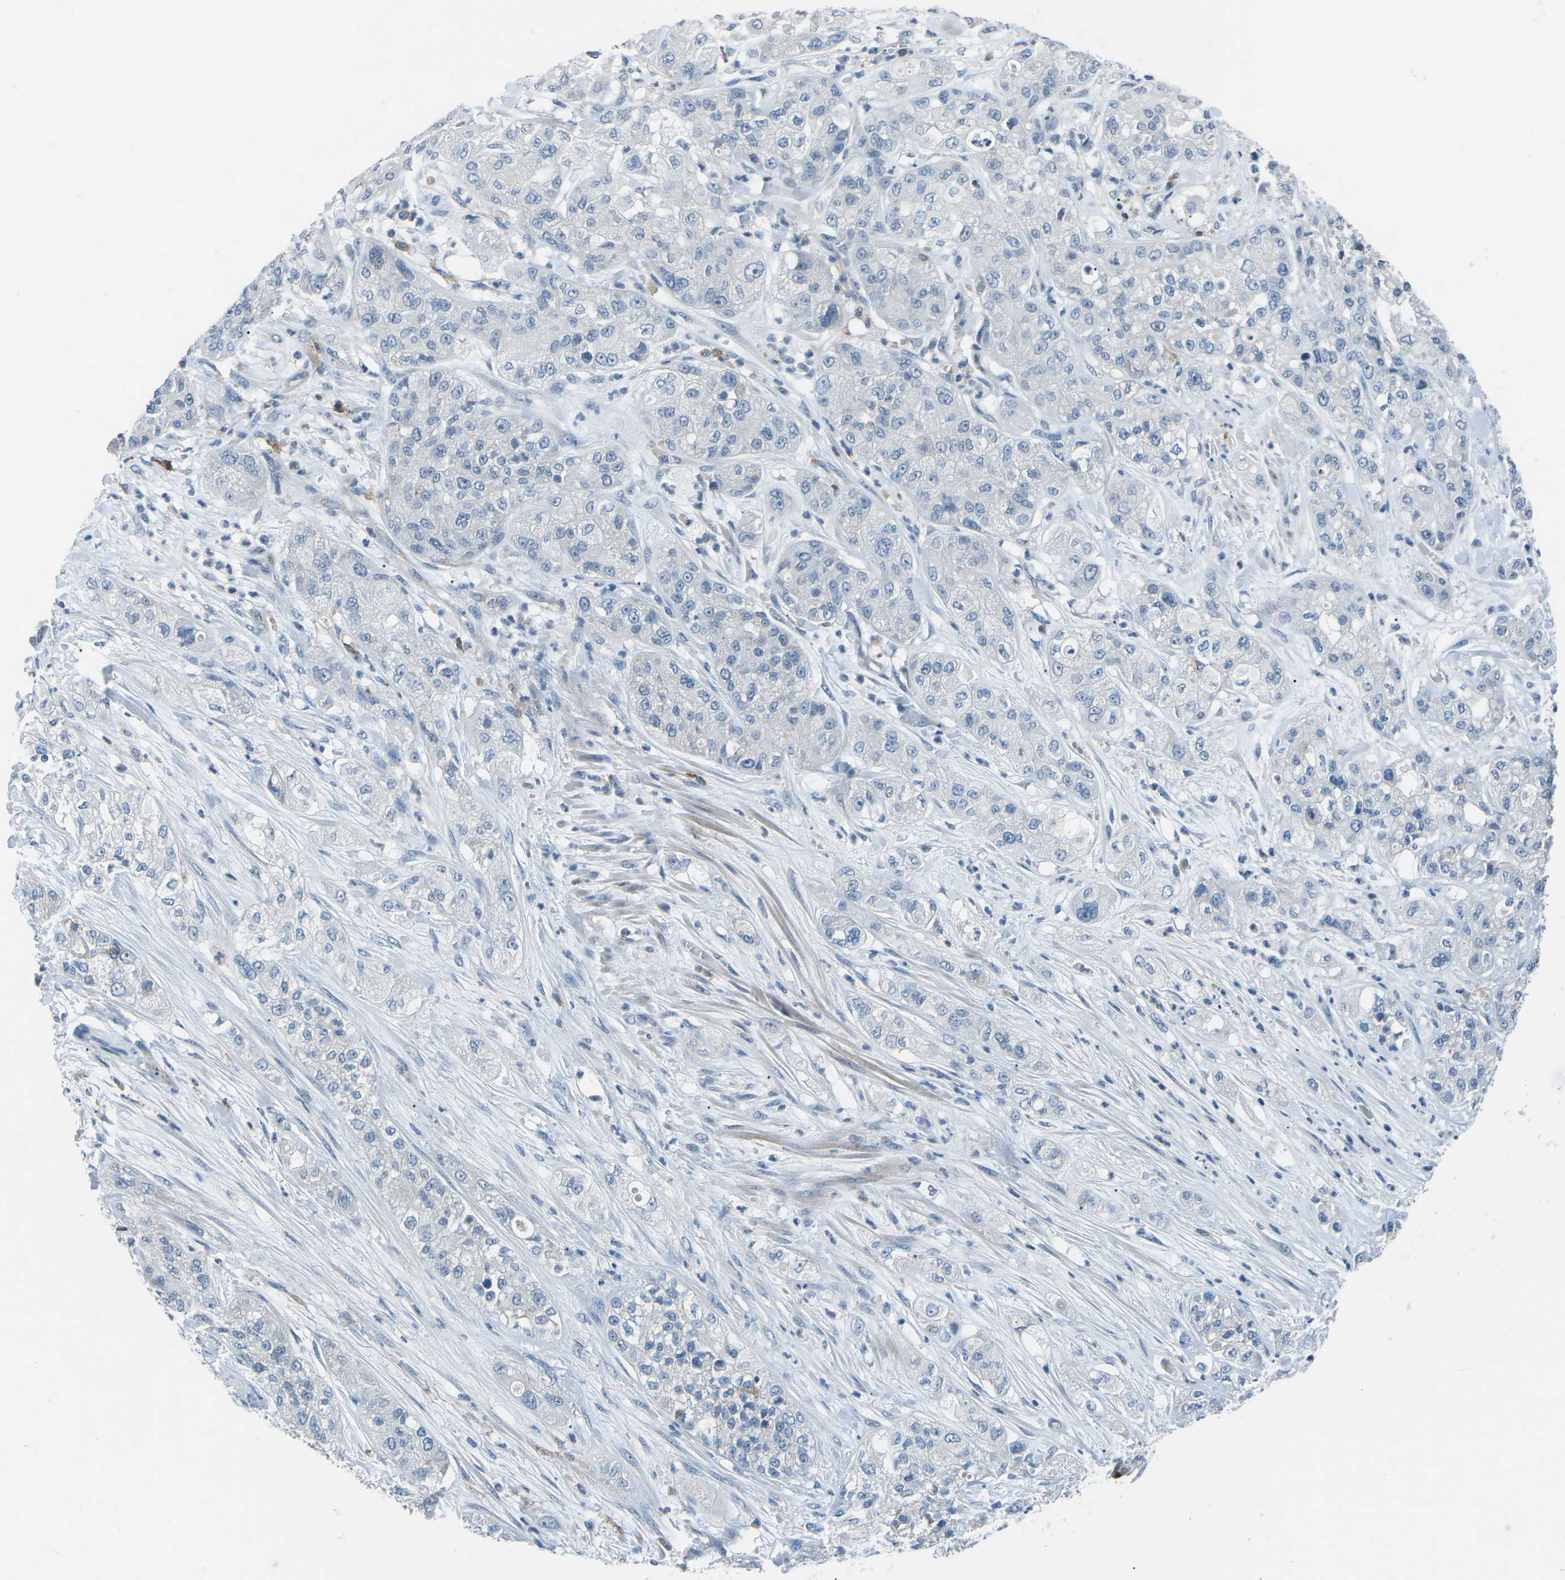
{"staining": {"intensity": "negative", "quantity": "none", "location": "none"}, "tissue": "pancreatic cancer", "cell_type": "Tumor cells", "image_type": "cancer", "snomed": [{"axis": "morphology", "description": "Adenocarcinoma, NOS"}, {"axis": "topography", "description": "Pancreas"}], "caption": "High power microscopy photomicrograph of an immunohistochemistry (IHC) image of pancreatic cancer, revealing no significant positivity in tumor cells.", "gene": "CD1D", "patient": {"sex": "female", "age": 78}}